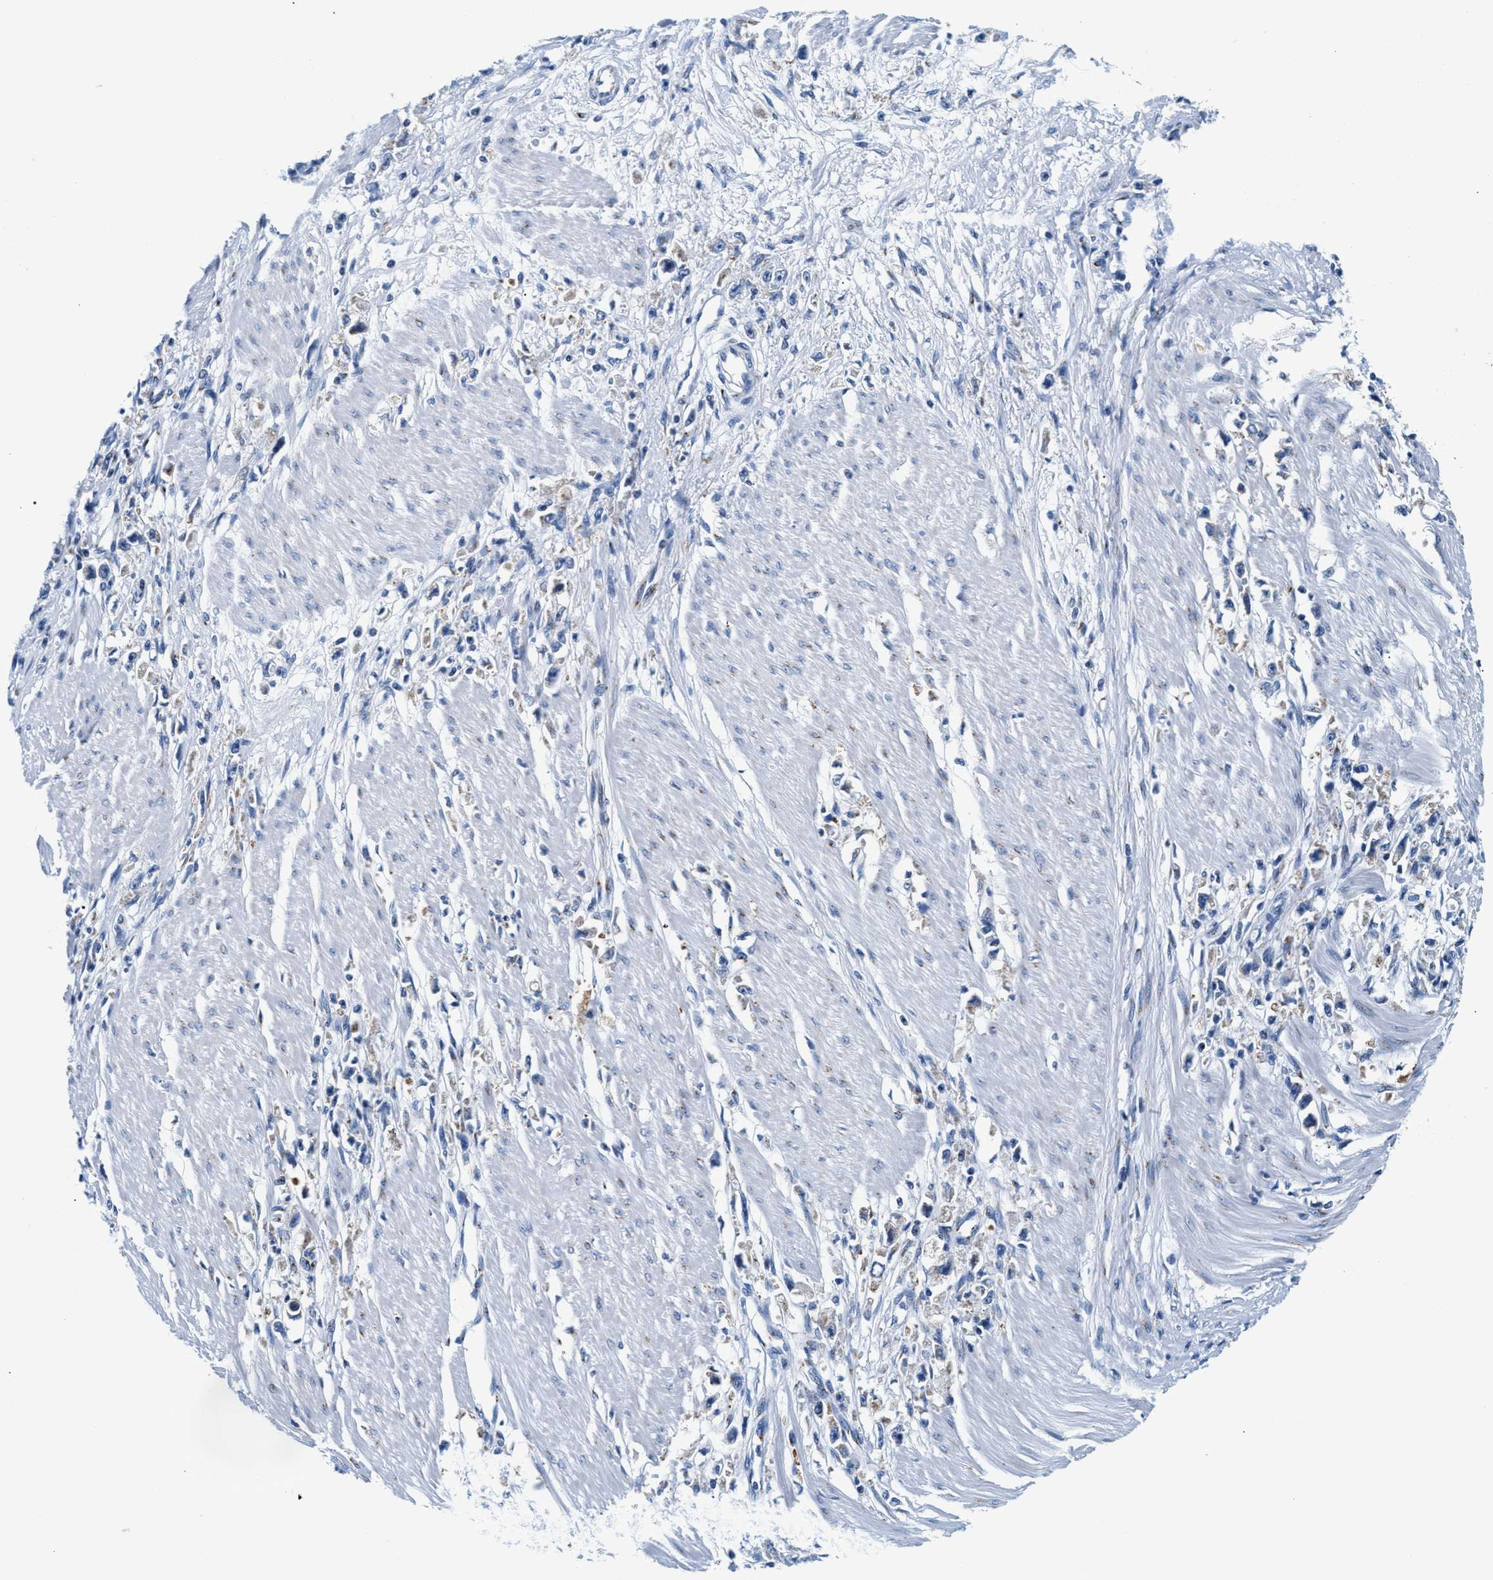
{"staining": {"intensity": "weak", "quantity": "<25%", "location": "cytoplasmic/membranous"}, "tissue": "stomach cancer", "cell_type": "Tumor cells", "image_type": "cancer", "snomed": [{"axis": "morphology", "description": "Adenocarcinoma, NOS"}, {"axis": "topography", "description": "Stomach"}], "caption": "Protein analysis of stomach cancer (adenocarcinoma) reveals no significant staining in tumor cells.", "gene": "VPS53", "patient": {"sex": "female", "age": 59}}